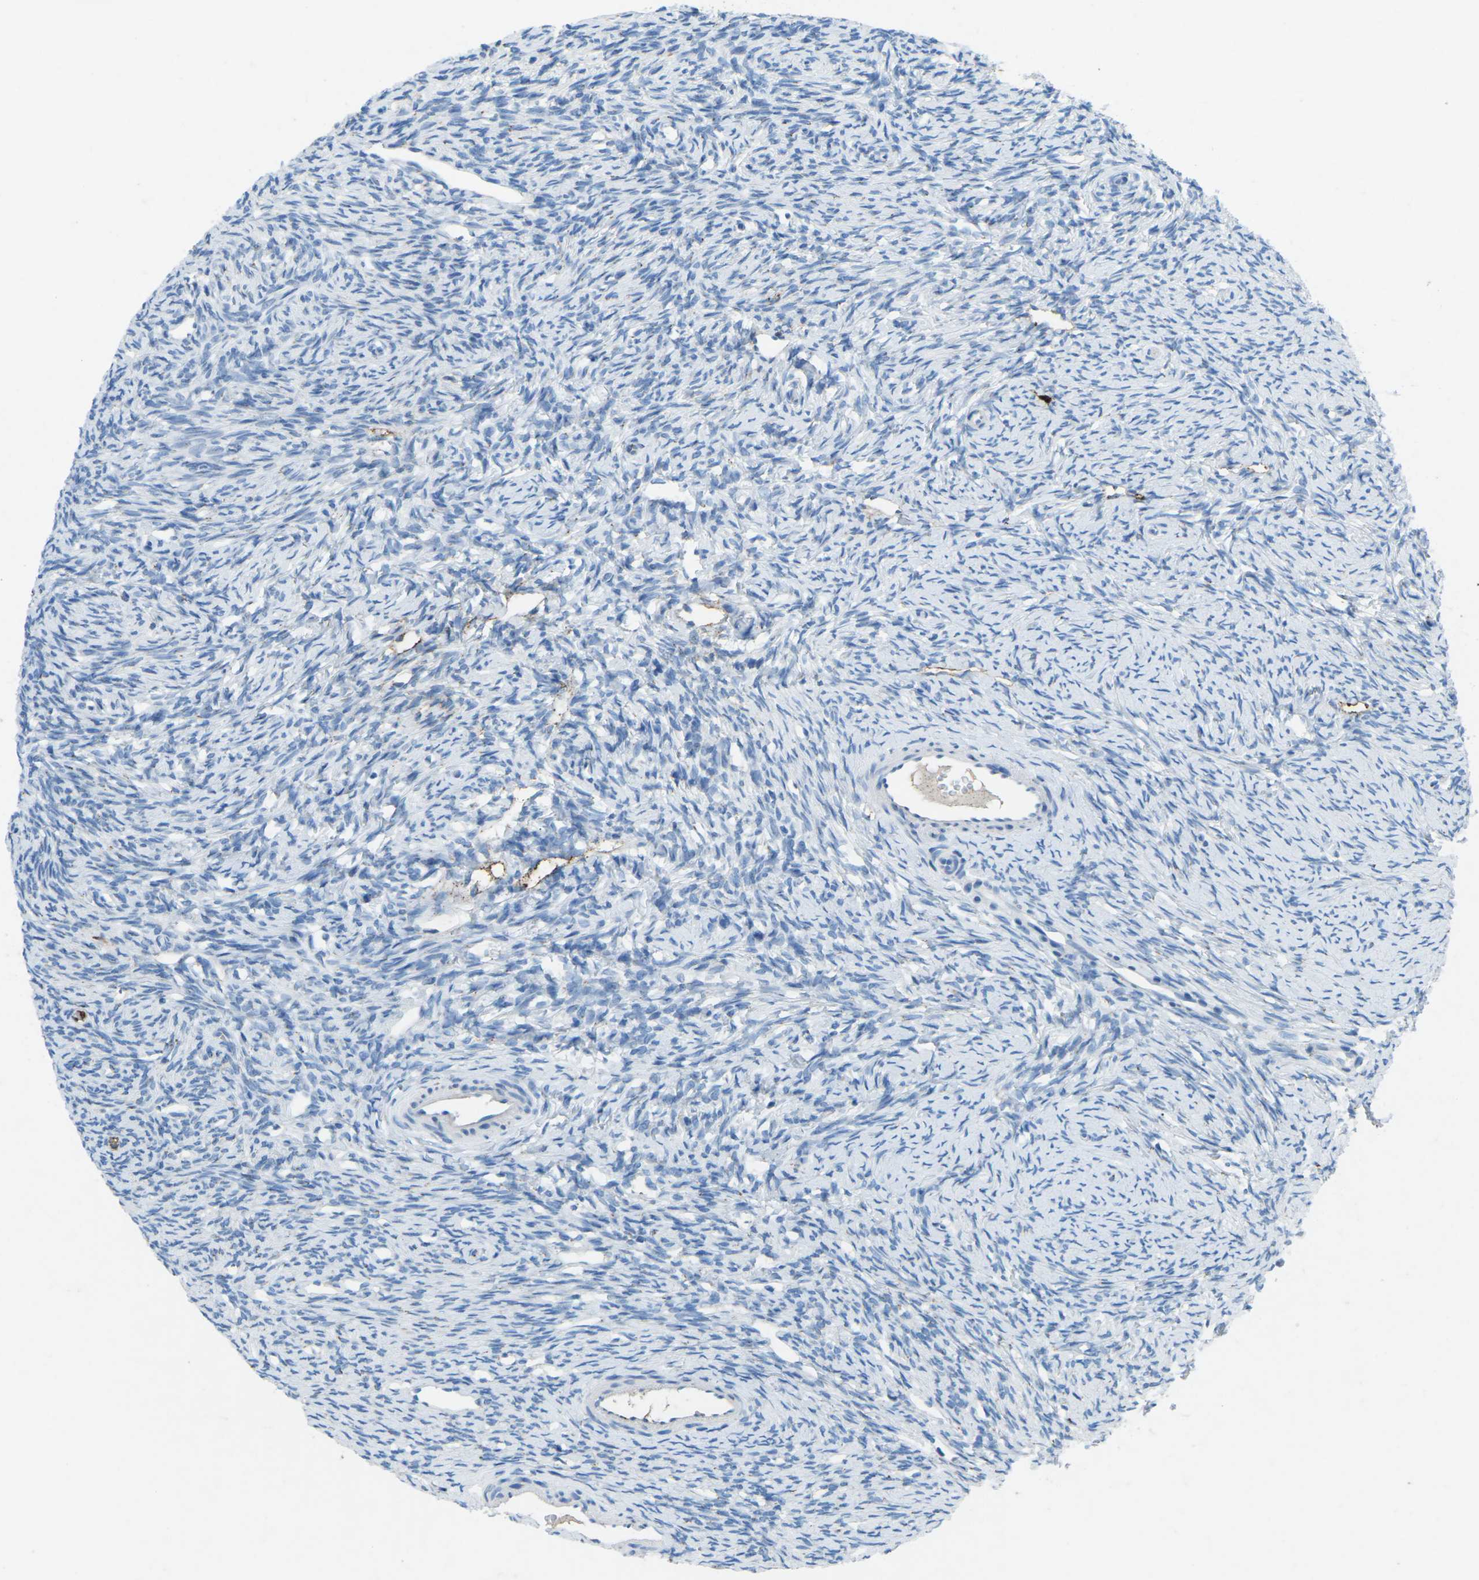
{"staining": {"intensity": "strong", "quantity": ">75%", "location": "cytoplasmic/membranous"}, "tissue": "ovary", "cell_type": "Follicle cells", "image_type": "normal", "snomed": [{"axis": "morphology", "description": "Normal tissue, NOS"}, {"axis": "topography", "description": "Ovary"}], "caption": "Immunohistochemistry (IHC) photomicrograph of unremarkable ovary: human ovary stained using immunohistochemistry (IHC) demonstrates high levels of strong protein expression localized specifically in the cytoplasmic/membranous of follicle cells, appearing as a cytoplasmic/membranous brown color.", "gene": "CTAGE1", "patient": {"sex": "female", "age": 33}}